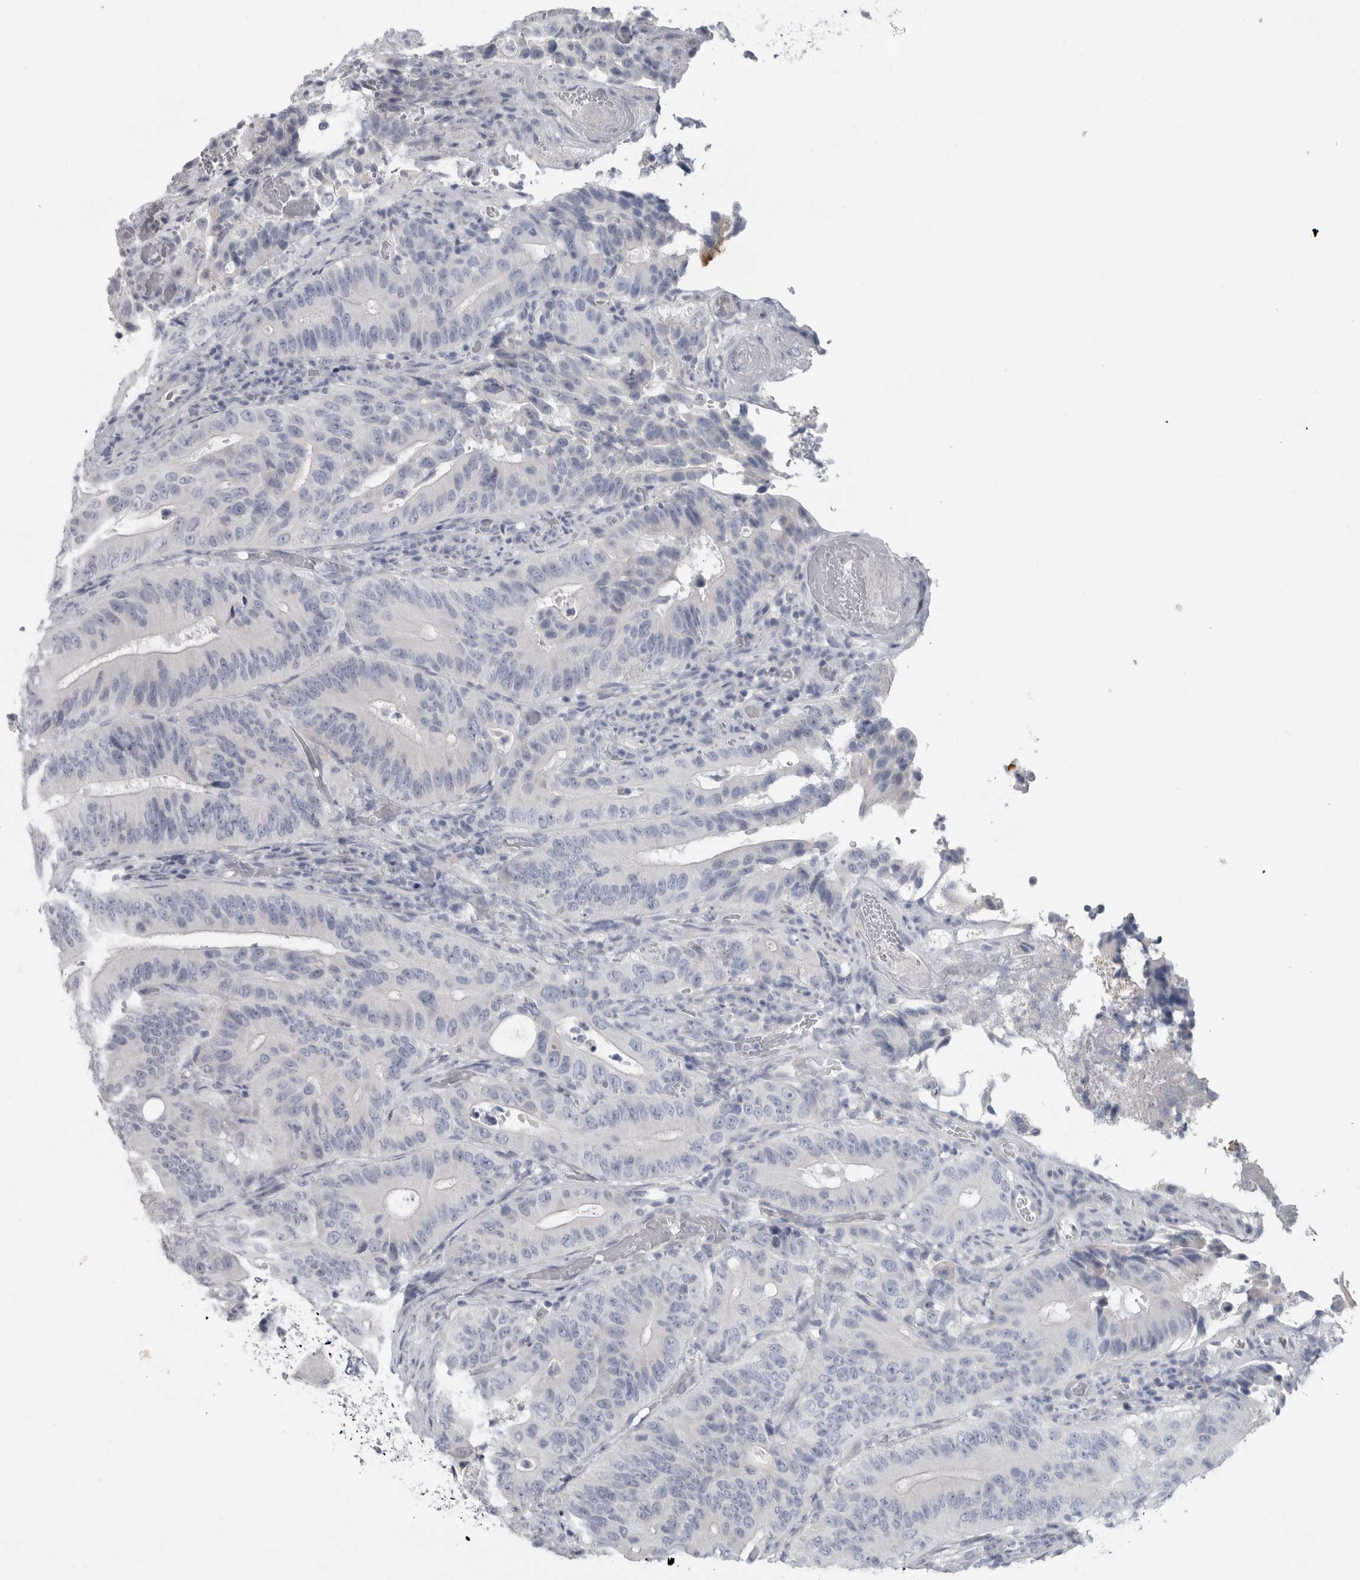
{"staining": {"intensity": "negative", "quantity": "none", "location": "none"}, "tissue": "colorectal cancer", "cell_type": "Tumor cells", "image_type": "cancer", "snomed": [{"axis": "morphology", "description": "Adenocarcinoma, NOS"}, {"axis": "topography", "description": "Colon"}], "caption": "Human colorectal cancer stained for a protein using IHC exhibits no staining in tumor cells.", "gene": "REG4", "patient": {"sex": "male", "age": 83}}